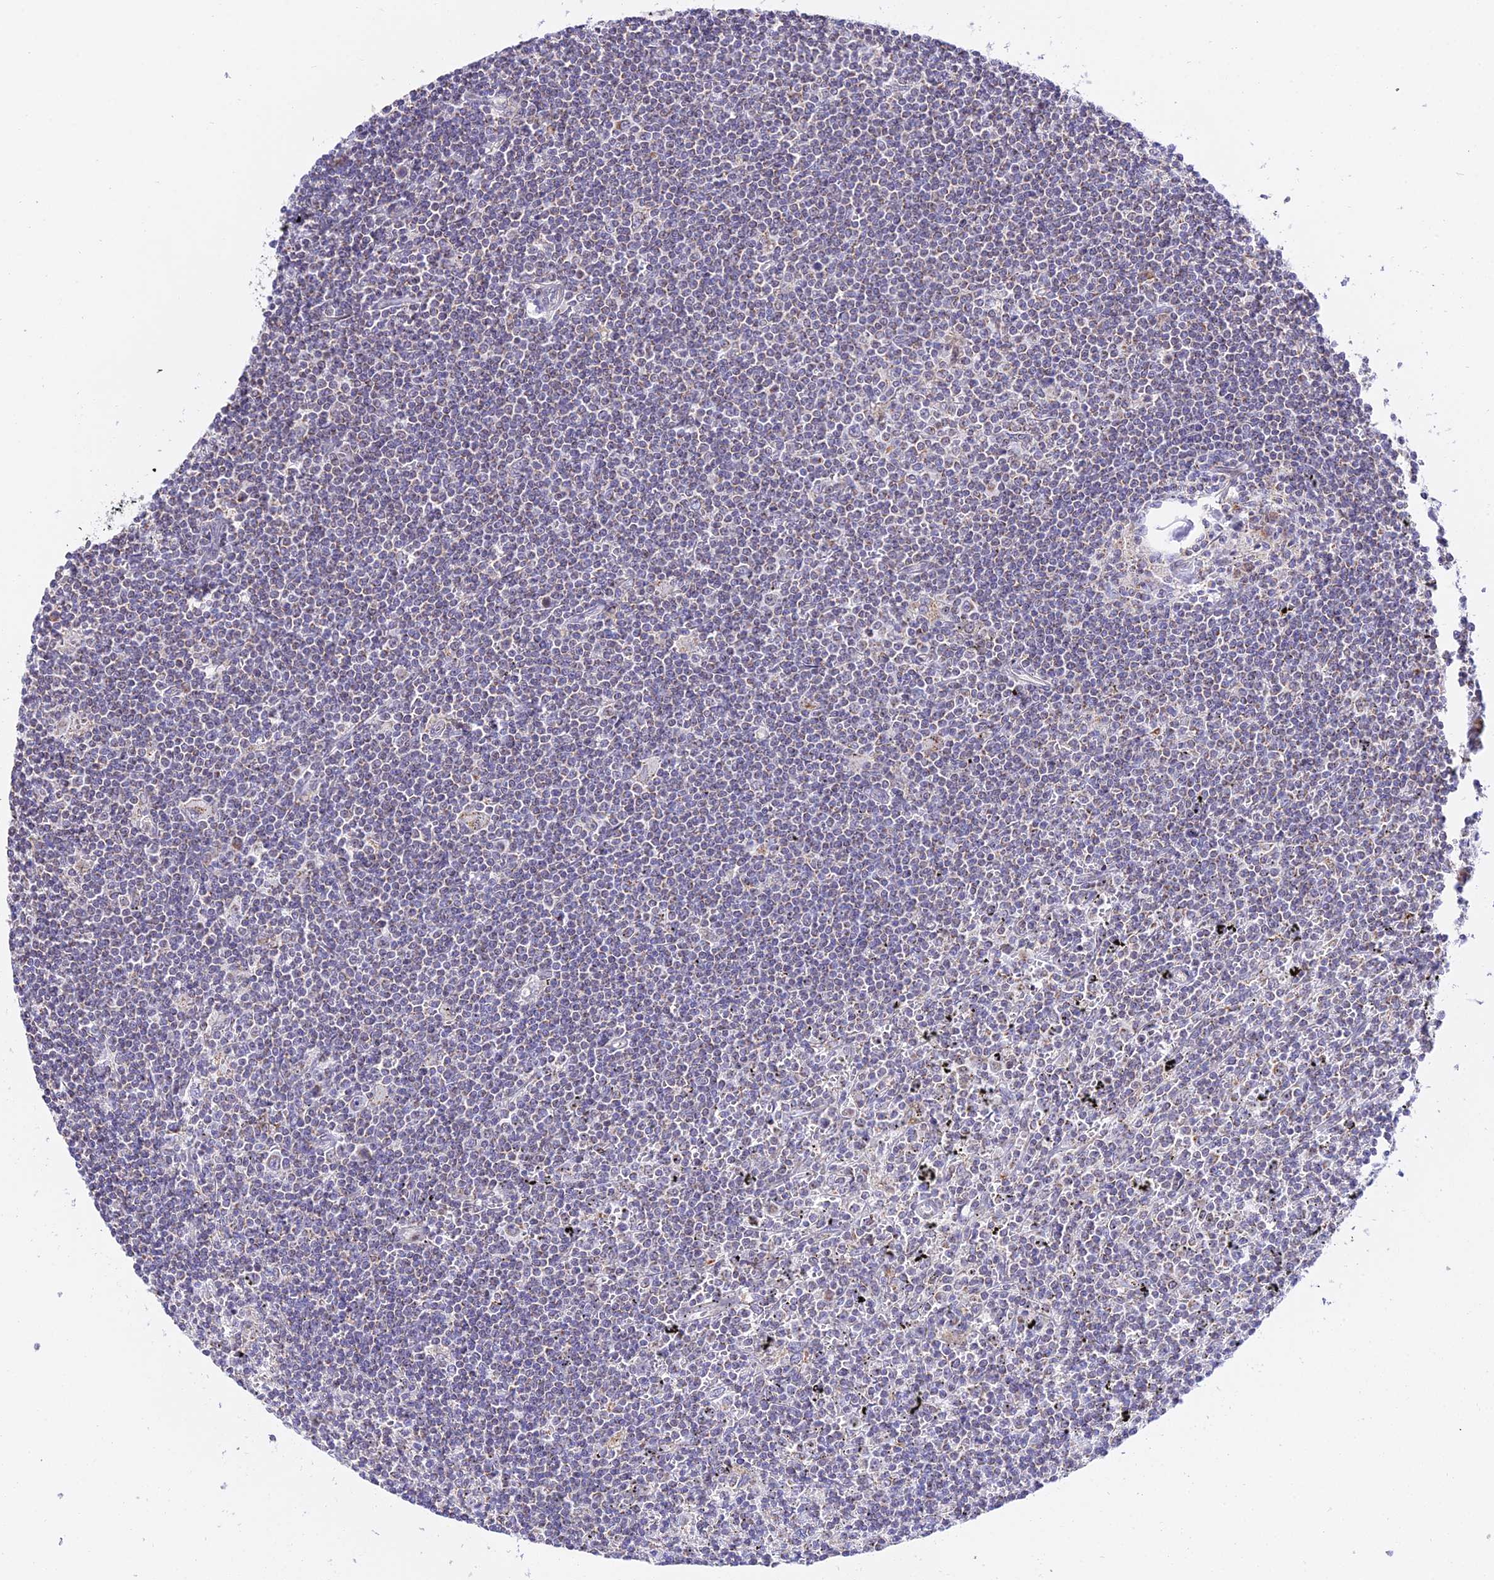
{"staining": {"intensity": "negative", "quantity": "none", "location": "none"}, "tissue": "lymphoma", "cell_type": "Tumor cells", "image_type": "cancer", "snomed": [{"axis": "morphology", "description": "Malignant lymphoma, non-Hodgkin's type, Low grade"}, {"axis": "topography", "description": "Spleen"}], "caption": "Tumor cells show no significant protein positivity in lymphoma.", "gene": "ATP5PB", "patient": {"sex": "male", "age": 76}}